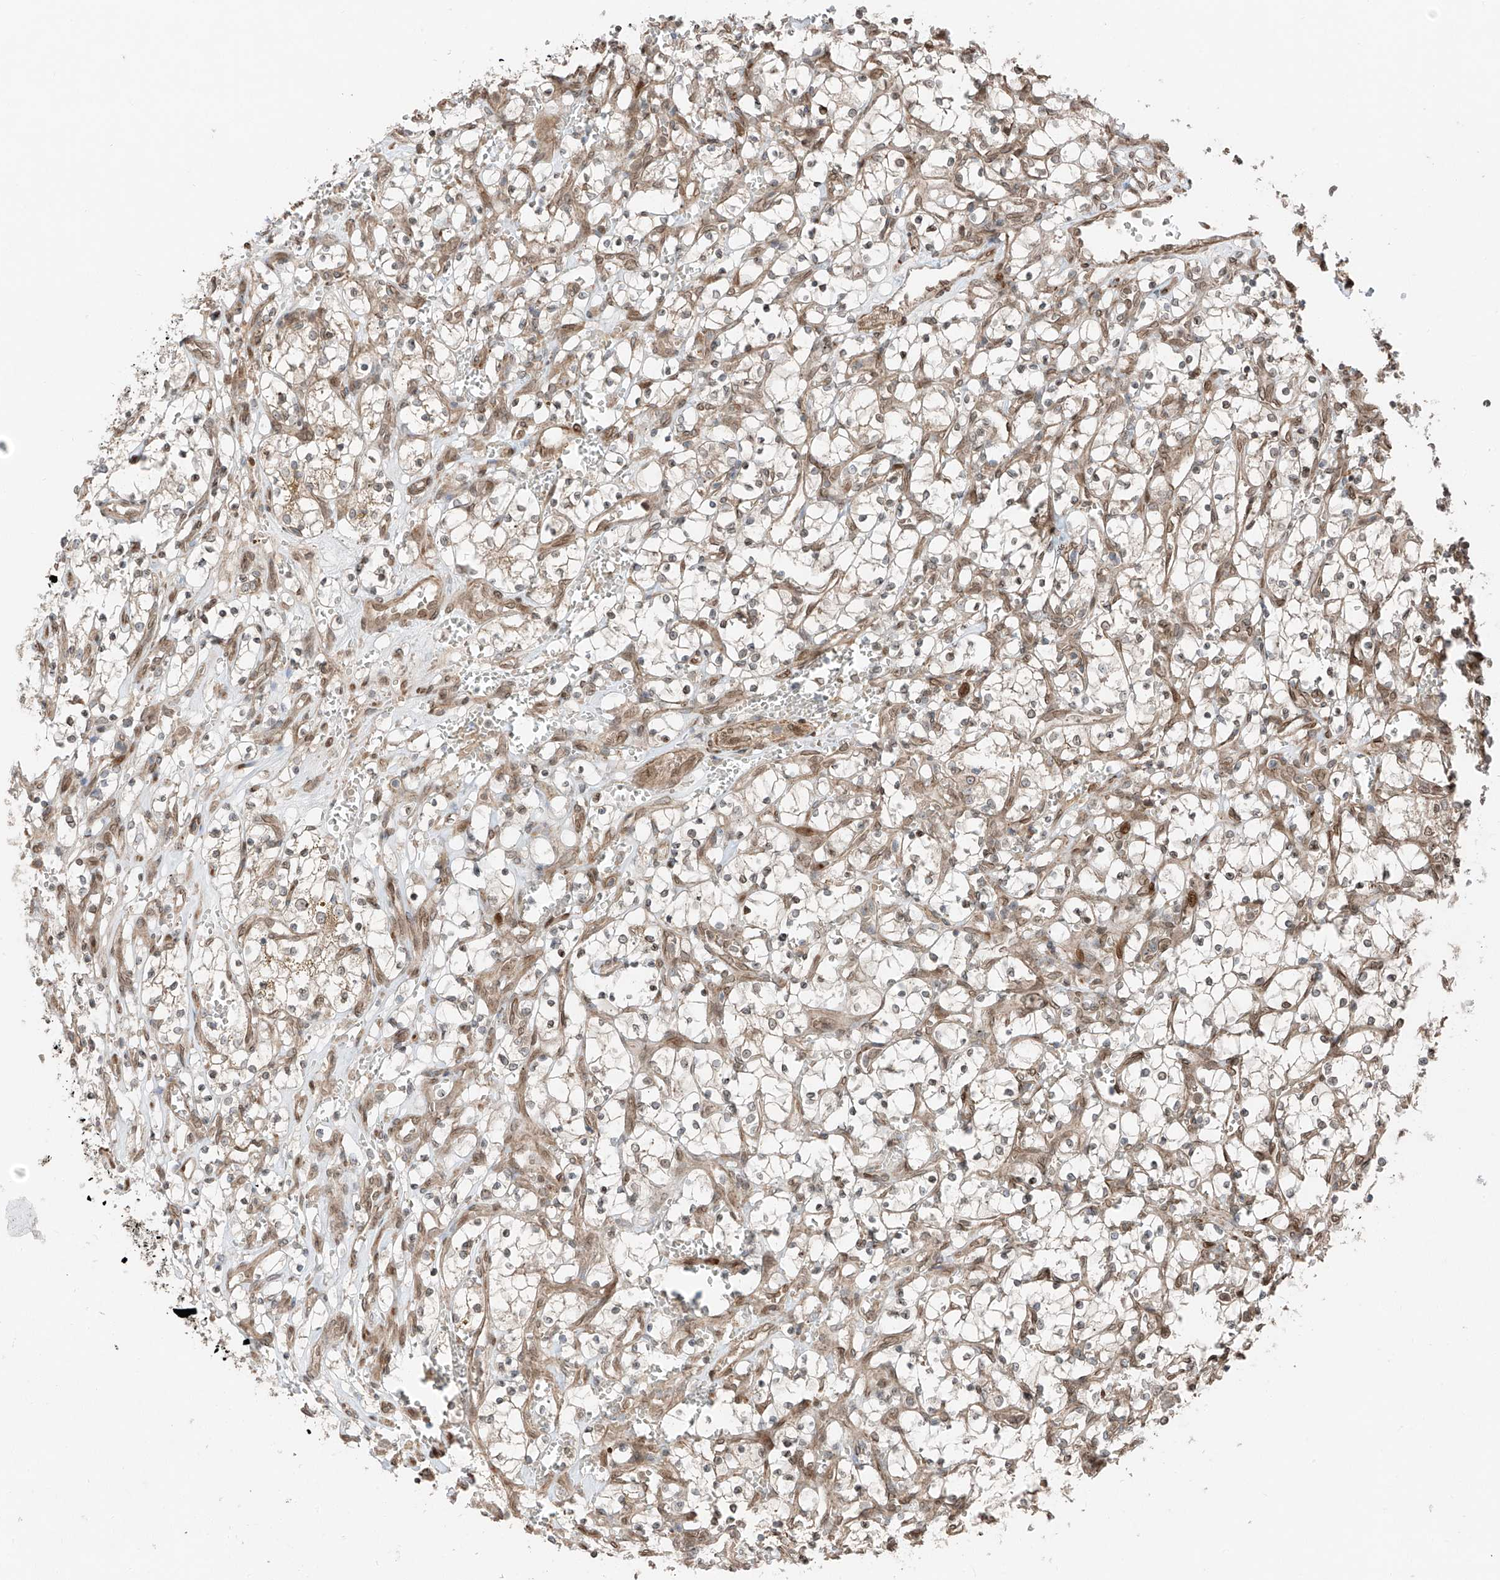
{"staining": {"intensity": "negative", "quantity": "none", "location": "none"}, "tissue": "renal cancer", "cell_type": "Tumor cells", "image_type": "cancer", "snomed": [{"axis": "morphology", "description": "Adenocarcinoma, NOS"}, {"axis": "topography", "description": "Kidney"}], "caption": "Immunohistochemical staining of renal cancer (adenocarcinoma) reveals no significant expression in tumor cells.", "gene": "CEP162", "patient": {"sex": "female", "age": 69}}